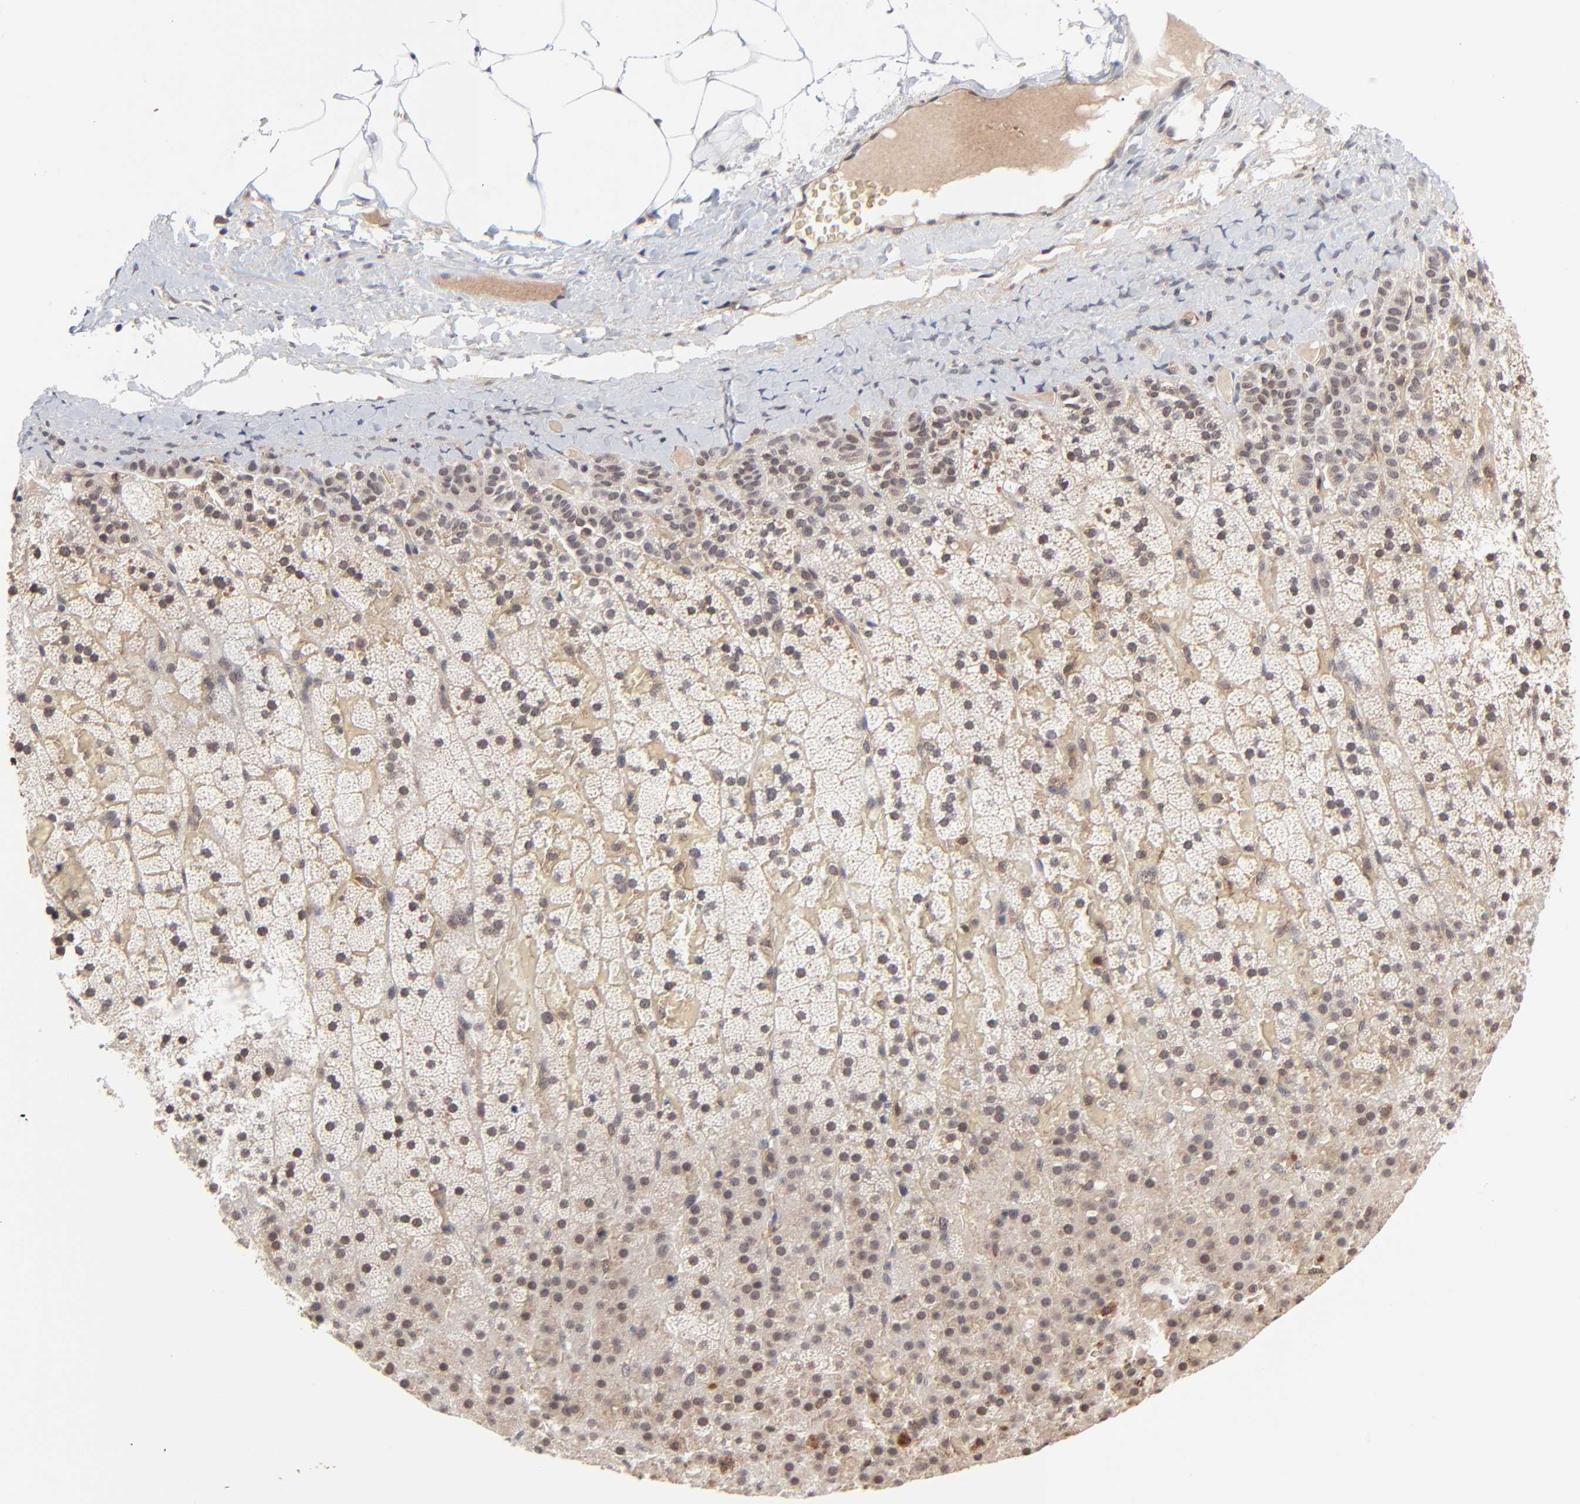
{"staining": {"intensity": "moderate", "quantity": ">75%", "location": "cytoplasmic/membranous,nuclear"}, "tissue": "adrenal gland", "cell_type": "Glandular cells", "image_type": "normal", "snomed": [{"axis": "morphology", "description": "Normal tissue, NOS"}, {"axis": "topography", "description": "Adrenal gland"}], "caption": "IHC of unremarkable adrenal gland reveals medium levels of moderate cytoplasmic/membranous,nuclear positivity in approximately >75% of glandular cells.", "gene": "CASP10", "patient": {"sex": "male", "age": 35}}